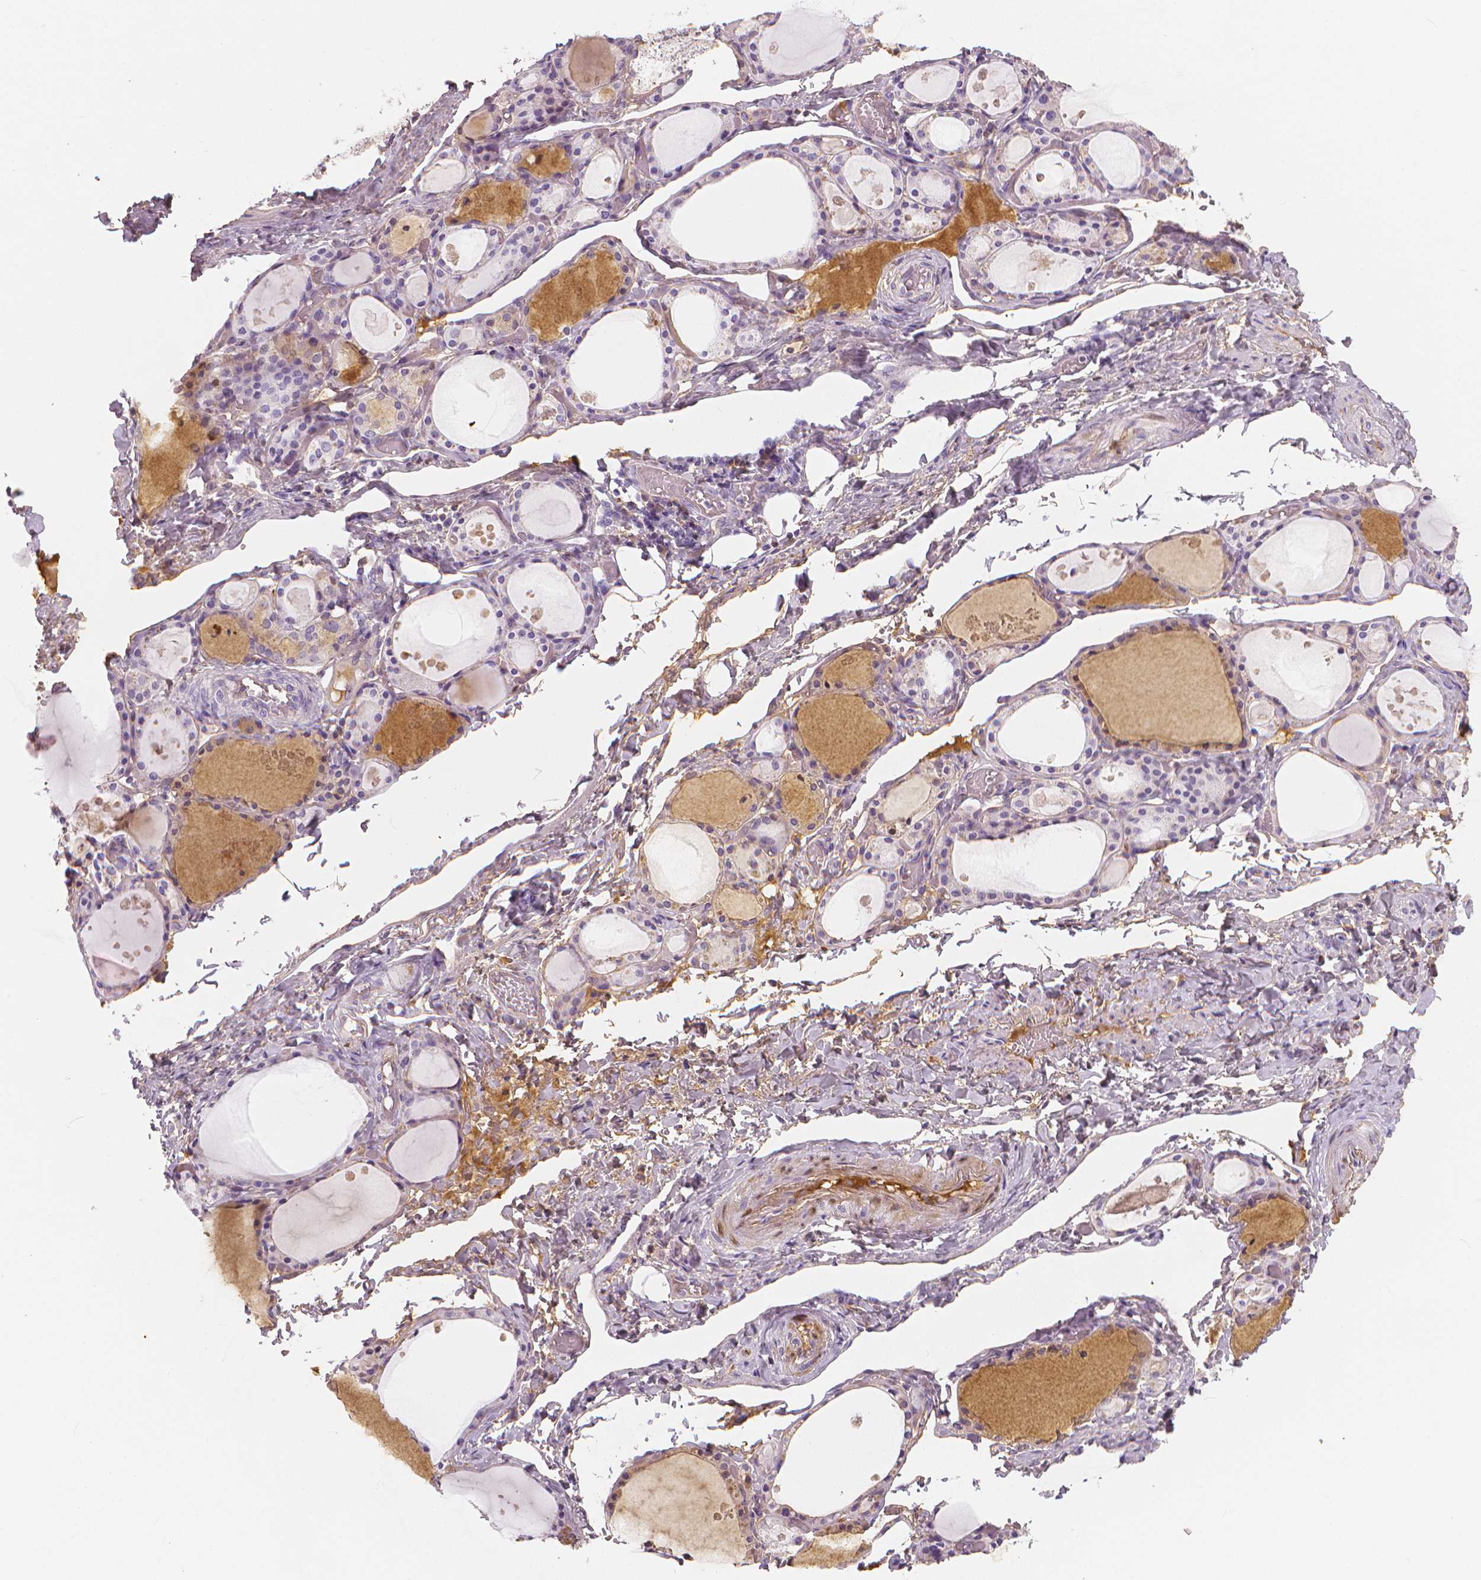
{"staining": {"intensity": "negative", "quantity": "none", "location": "none"}, "tissue": "thyroid gland", "cell_type": "Glandular cells", "image_type": "normal", "snomed": [{"axis": "morphology", "description": "Normal tissue, NOS"}, {"axis": "topography", "description": "Thyroid gland"}], "caption": "Glandular cells show no significant expression in normal thyroid gland. (DAB (3,3'-diaminobenzidine) immunohistochemistry with hematoxylin counter stain).", "gene": "APOA4", "patient": {"sex": "male", "age": 68}}